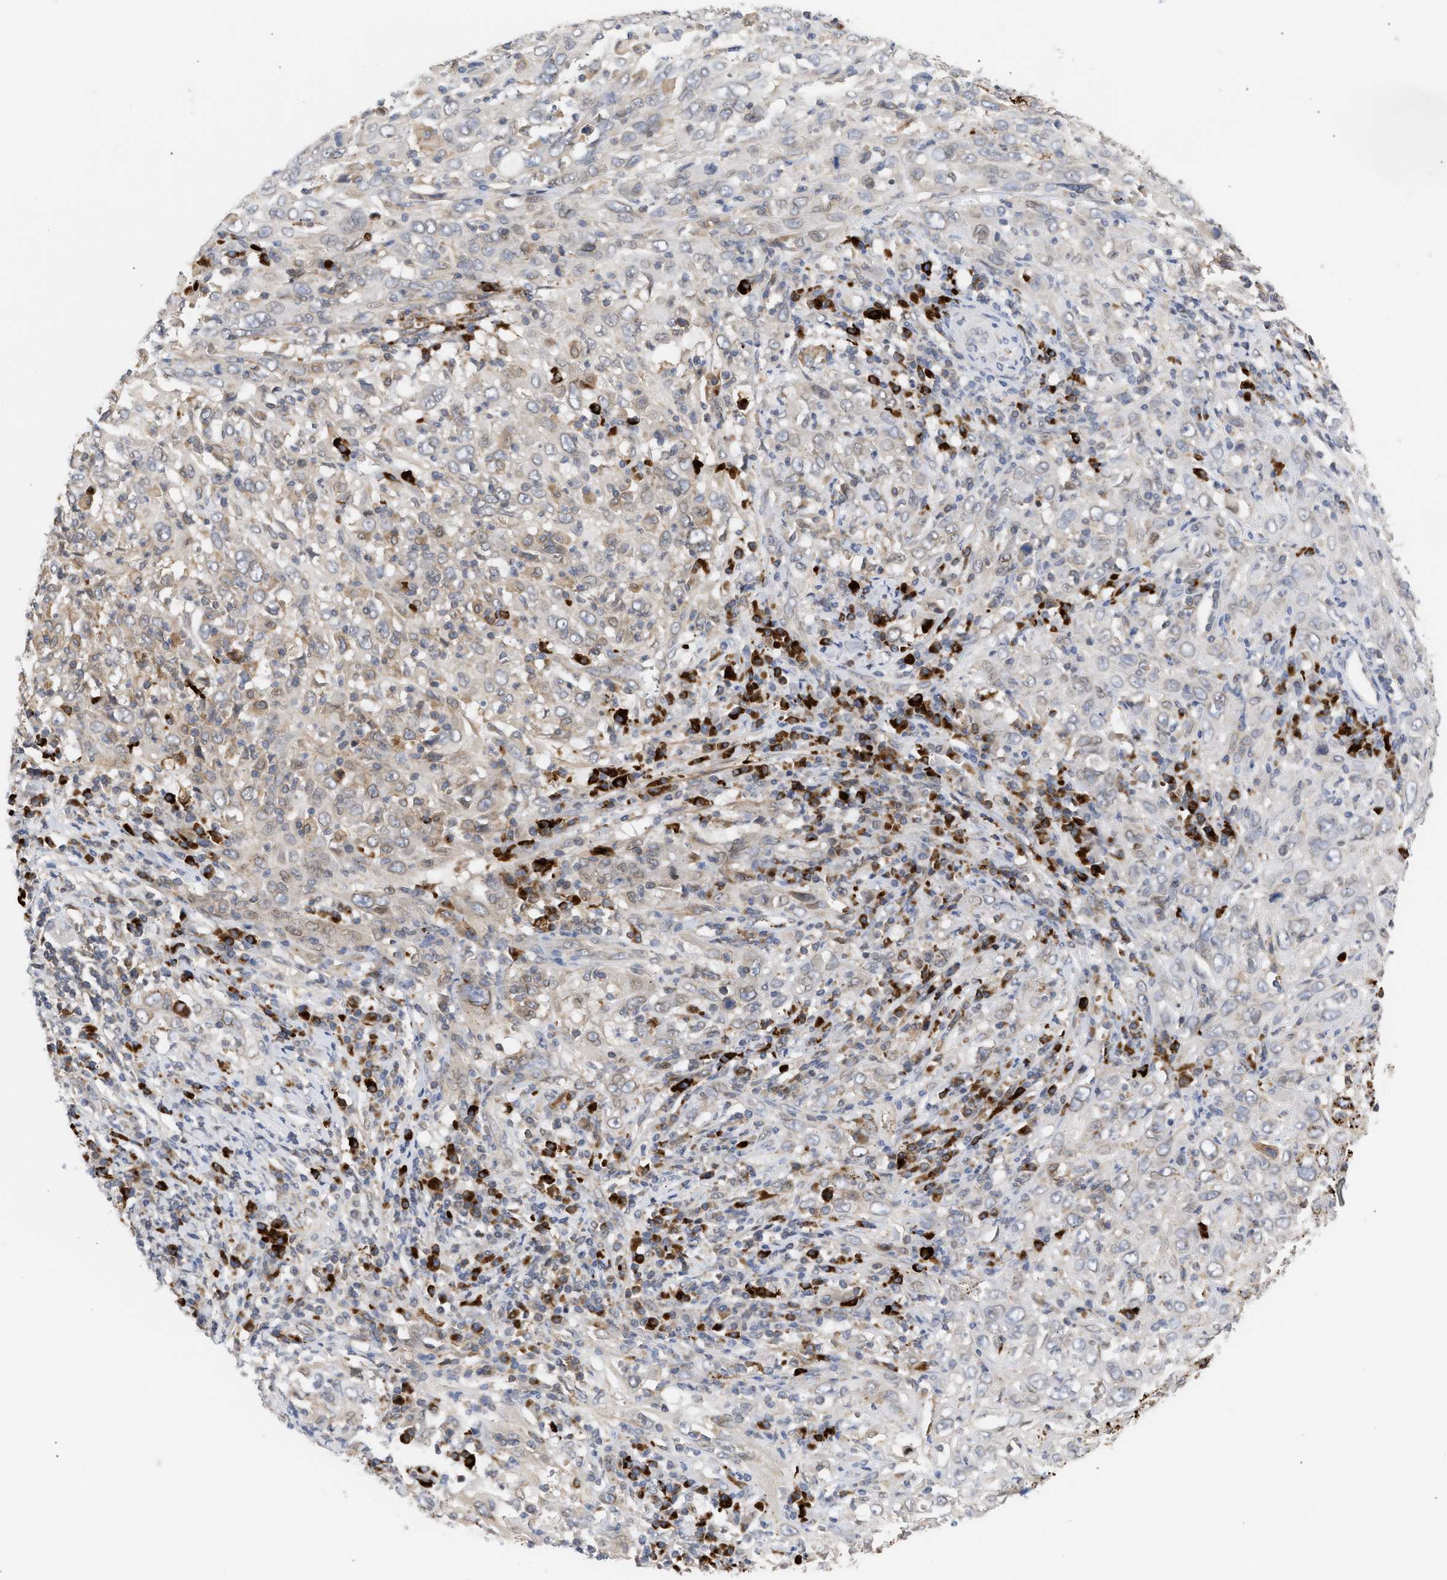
{"staining": {"intensity": "negative", "quantity": "none", "location": "none"}, "tissue": "cervical cancer", "cell_type": "Tumor cells", "image_type": "cancer", "snomed": [{"axis": "morphology", "description": "Squamous cell carcinoma, NOS"}, {"axis": "topography", "description": "Cervix"}], "caption": "An image of cervical cancer stained for a protein displays no brown staining in tumor cells.", "gene": "NUP62", "patient": {"sex": "female", "age": 46}}